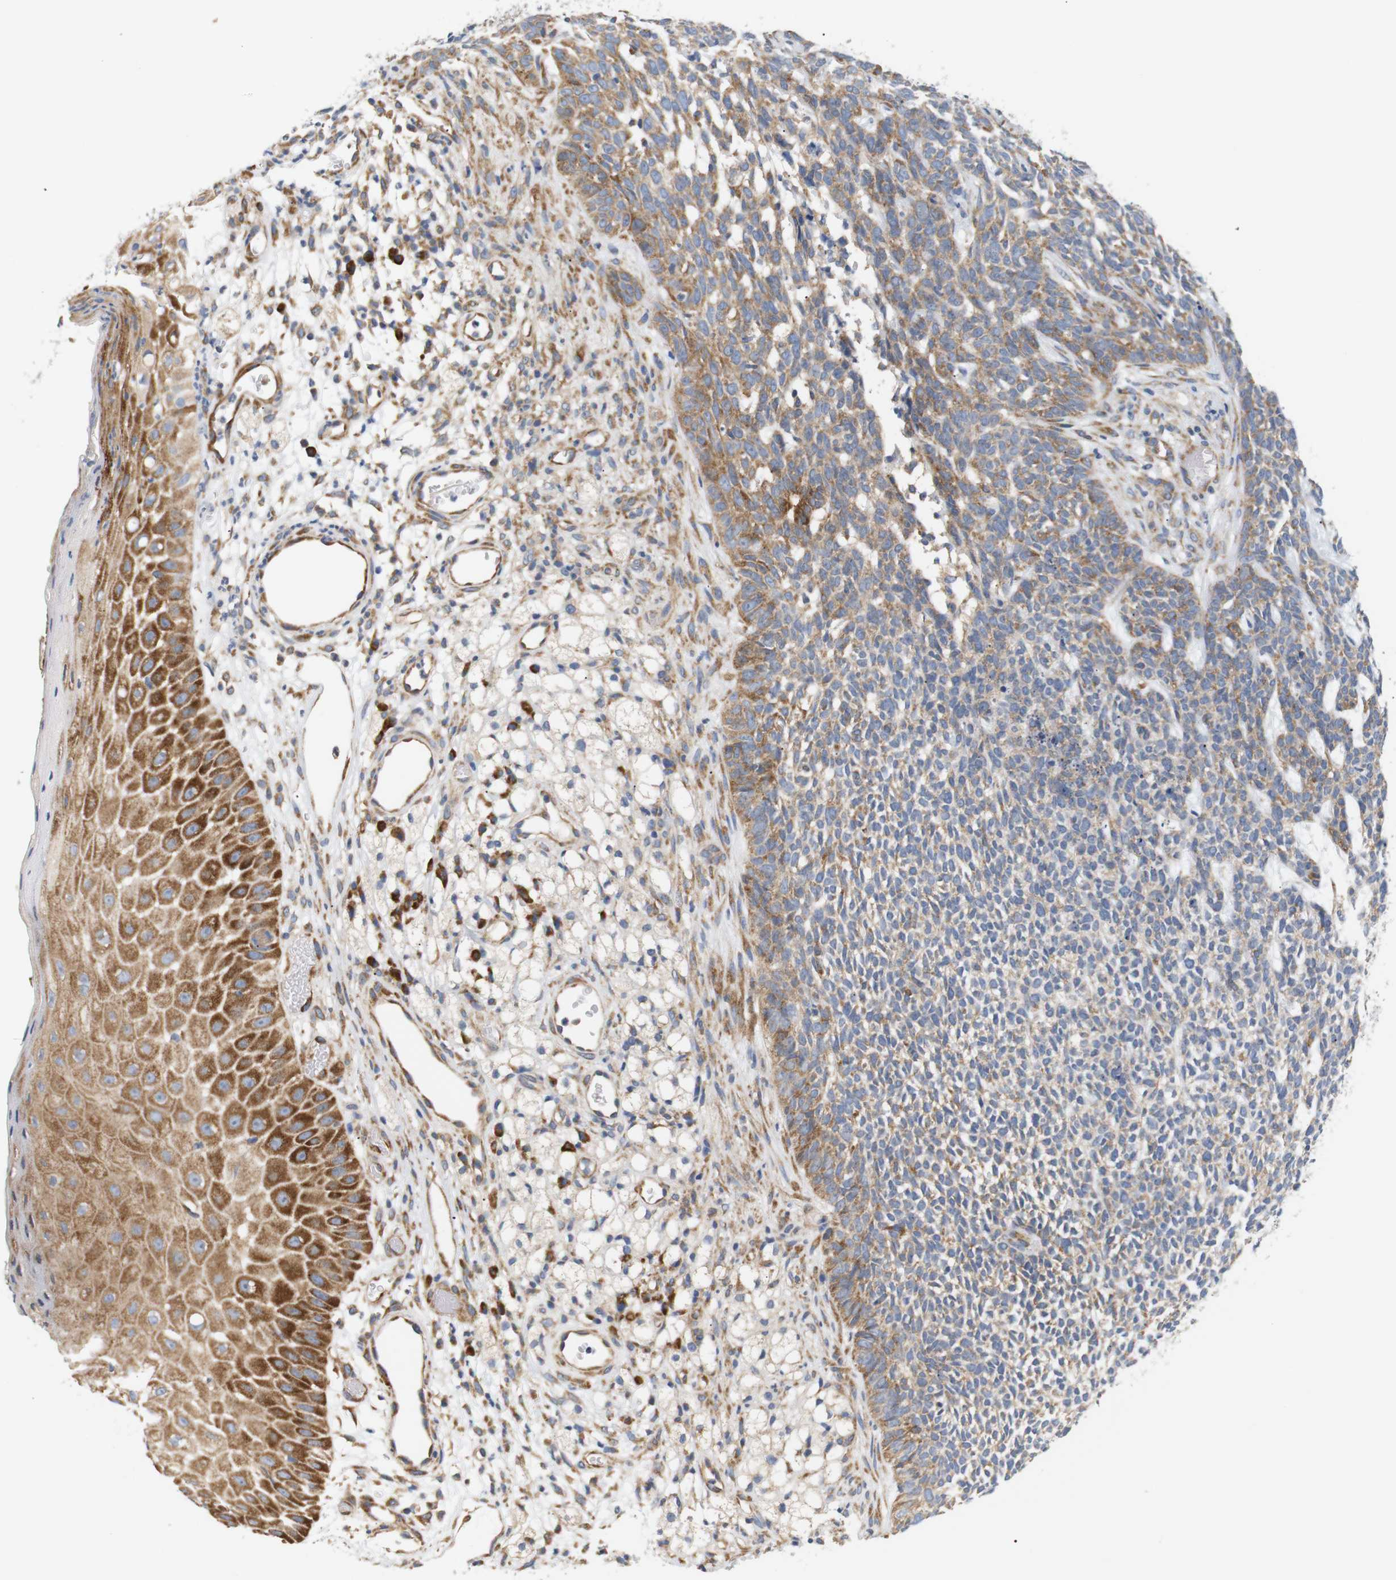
{"staining": {"intensity": "moderate", "quantity": ">75%", "location": "cytoplasmic/membranous"}, "tissue": "skin cancer", "cell_type": "Tumor cells", "image_type": "cancer", "snomed": [{"axis": "morphology", "description": "Basal cell carcinoma"}, {"axis": "topography", "description": "Skin"}], "caption": "Human basal cell carcinoma (skin) stained with a brown dye displays moderate cytoplasmic/membranous positive expression in approximately >75% of tumor cells.", "gene": "TRIM5", "patient": {"sex": "female", "age": 84}}